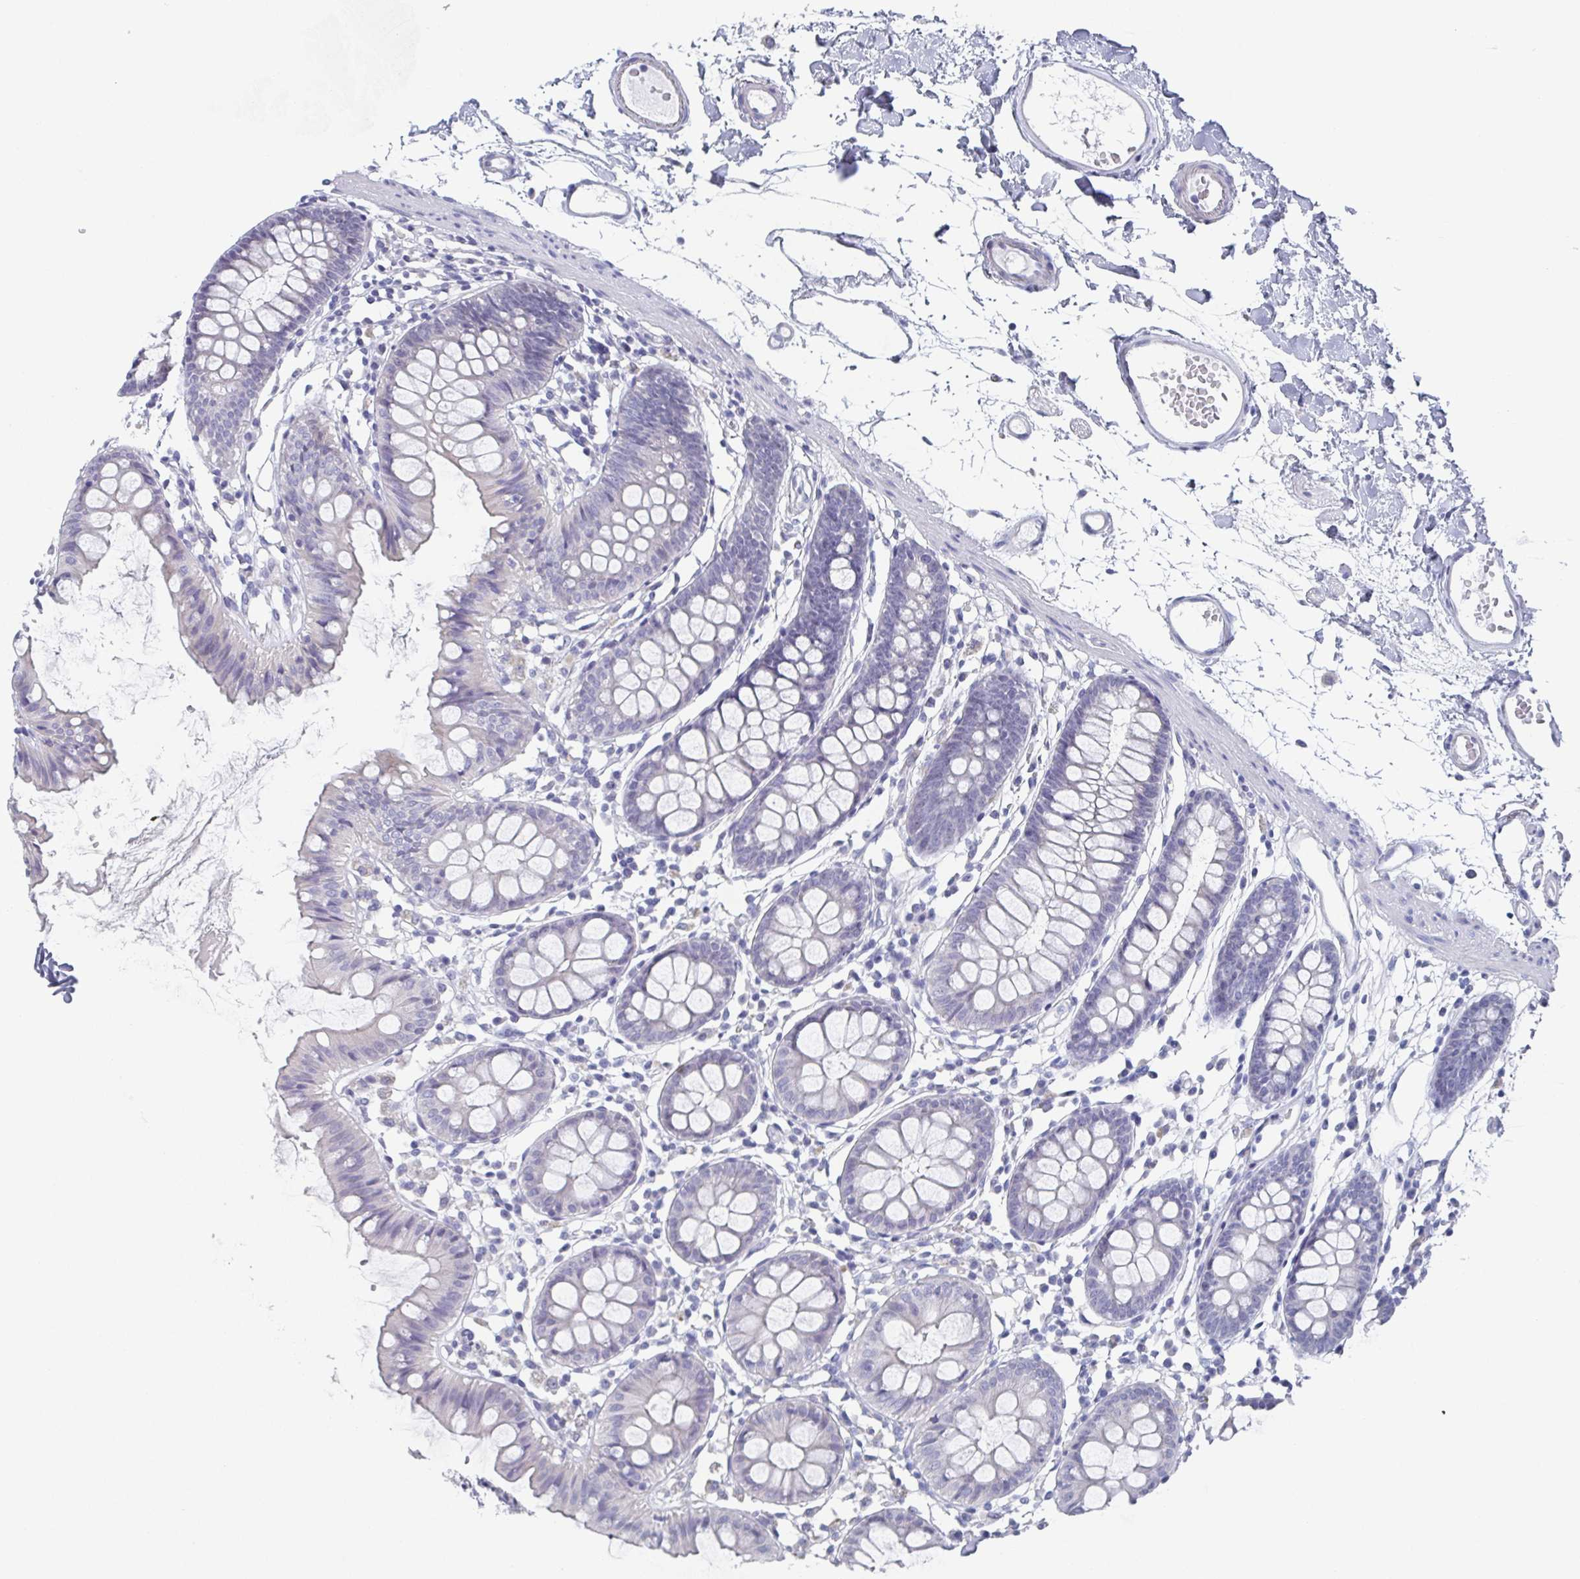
{"staining": {"intensity": "negative", "quantity": "none", "location": "none"}, "tissue": "colon", "cell_type": "Endothelial cells", "image_type": "normal", "snomed": [{"axis": "morphology", "description": "Normal tissue, NOS"}, {"axis": "topography", "description": "Colon"}], "caption": "IHC micrograph of normal colon: colon stained with DAB reveals no significant protein expression in endothelial cells. (Stains: DAB immunohistochemistry (IHC) with hematoxylin counter stain, Microscopy: brightfield microscopy at high magnification).", "gene": "DYDC2", "patient": {"sex": "female", "age": 84}}